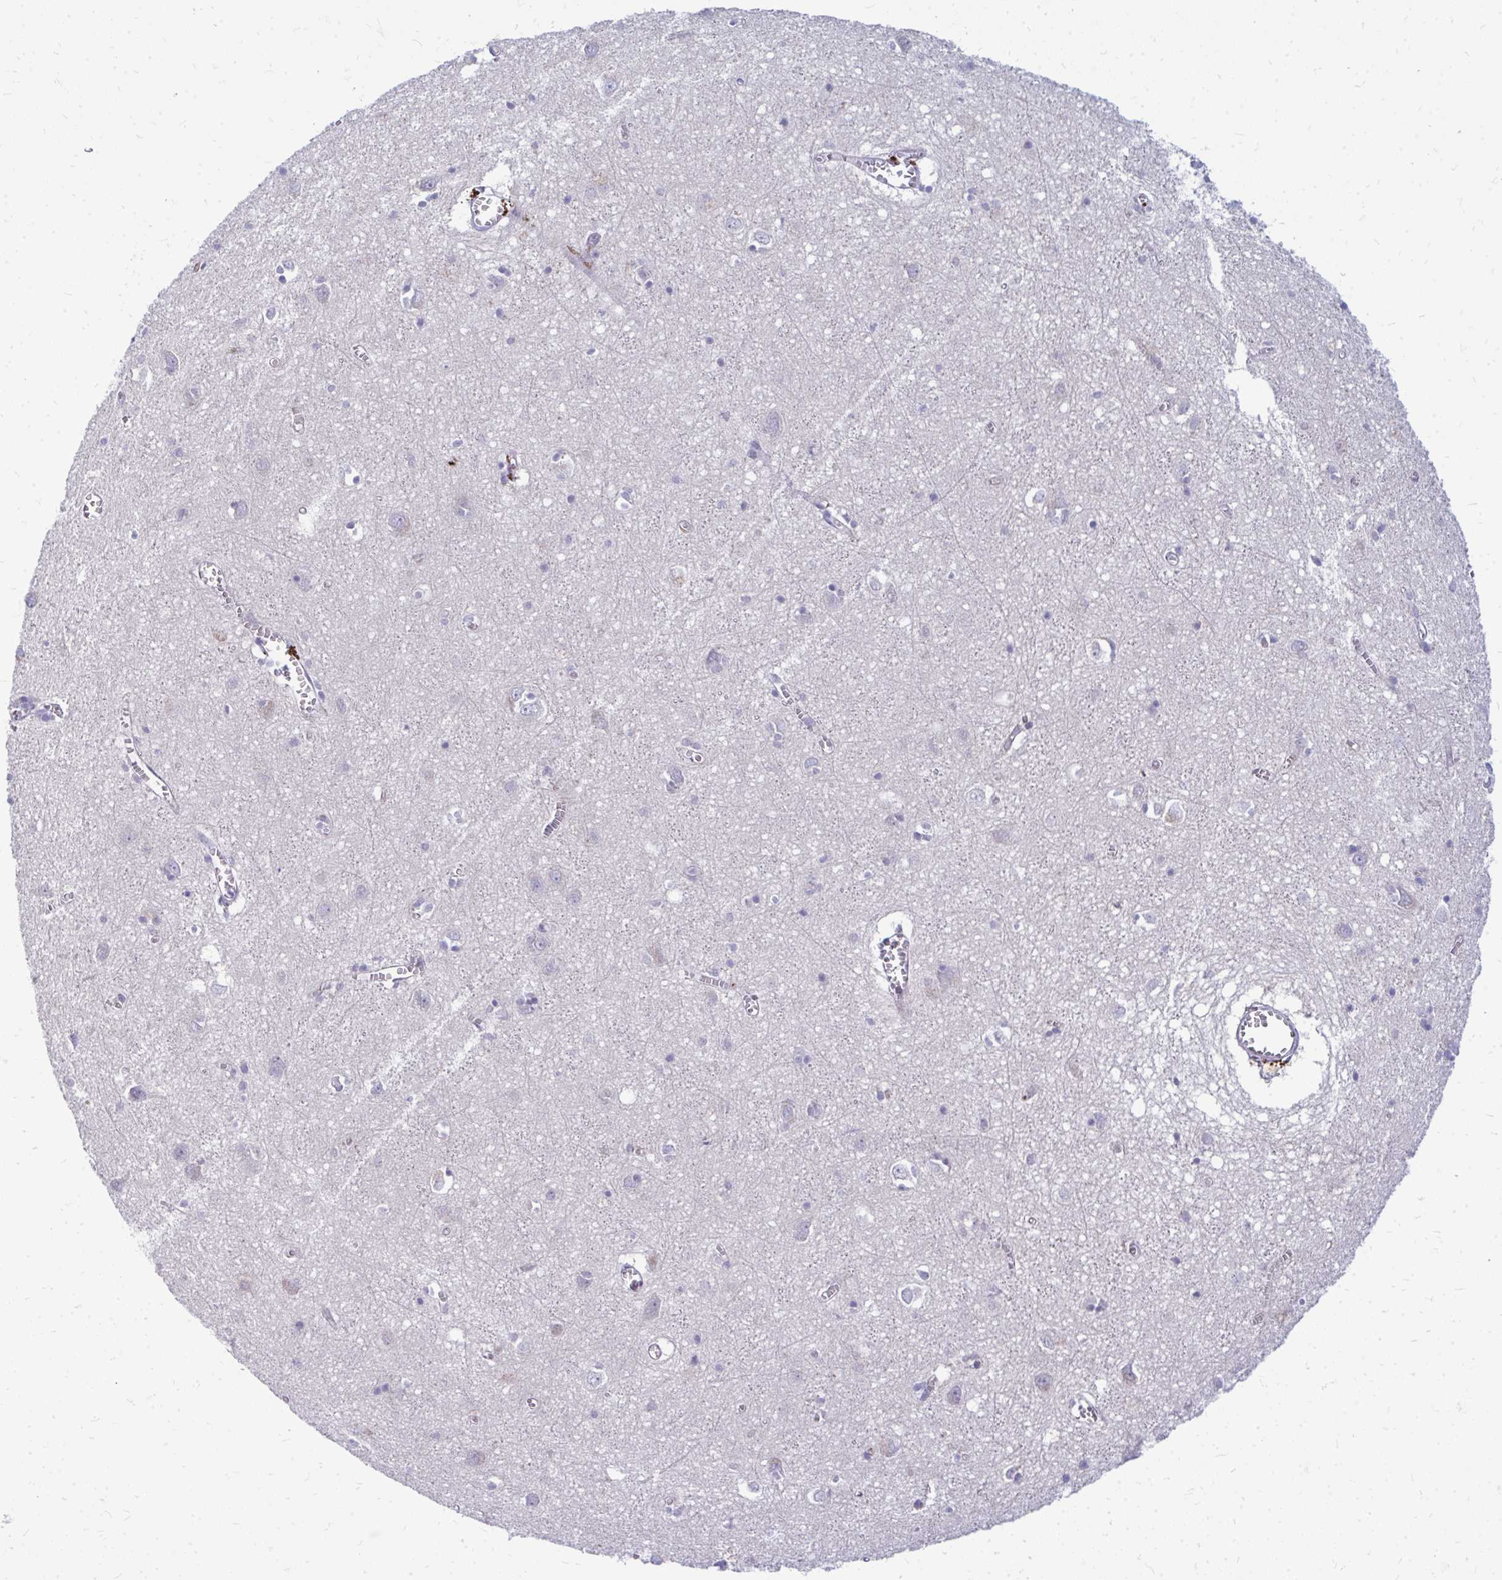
{"staining": {"intensity": "negative", "quantity": "none", "location": "none"}, "tissue": "cerebral cortex", "cell_type": "Endothelial cells", "image_type": "normal", "snomed": [{"axis": "morphology", "description": "Normal tissue, NOS"}, {"axis": "topography", "description": "Cerebral cortex"}], "caption": "High power microscopy image of an immunohistochemistry (IHC) histopathology image of normal cerebral cortex, revealing no significant expression in endothelial cells.", "gene": "TSPEAR", "patient": {"sex": "male", "age": 70}}